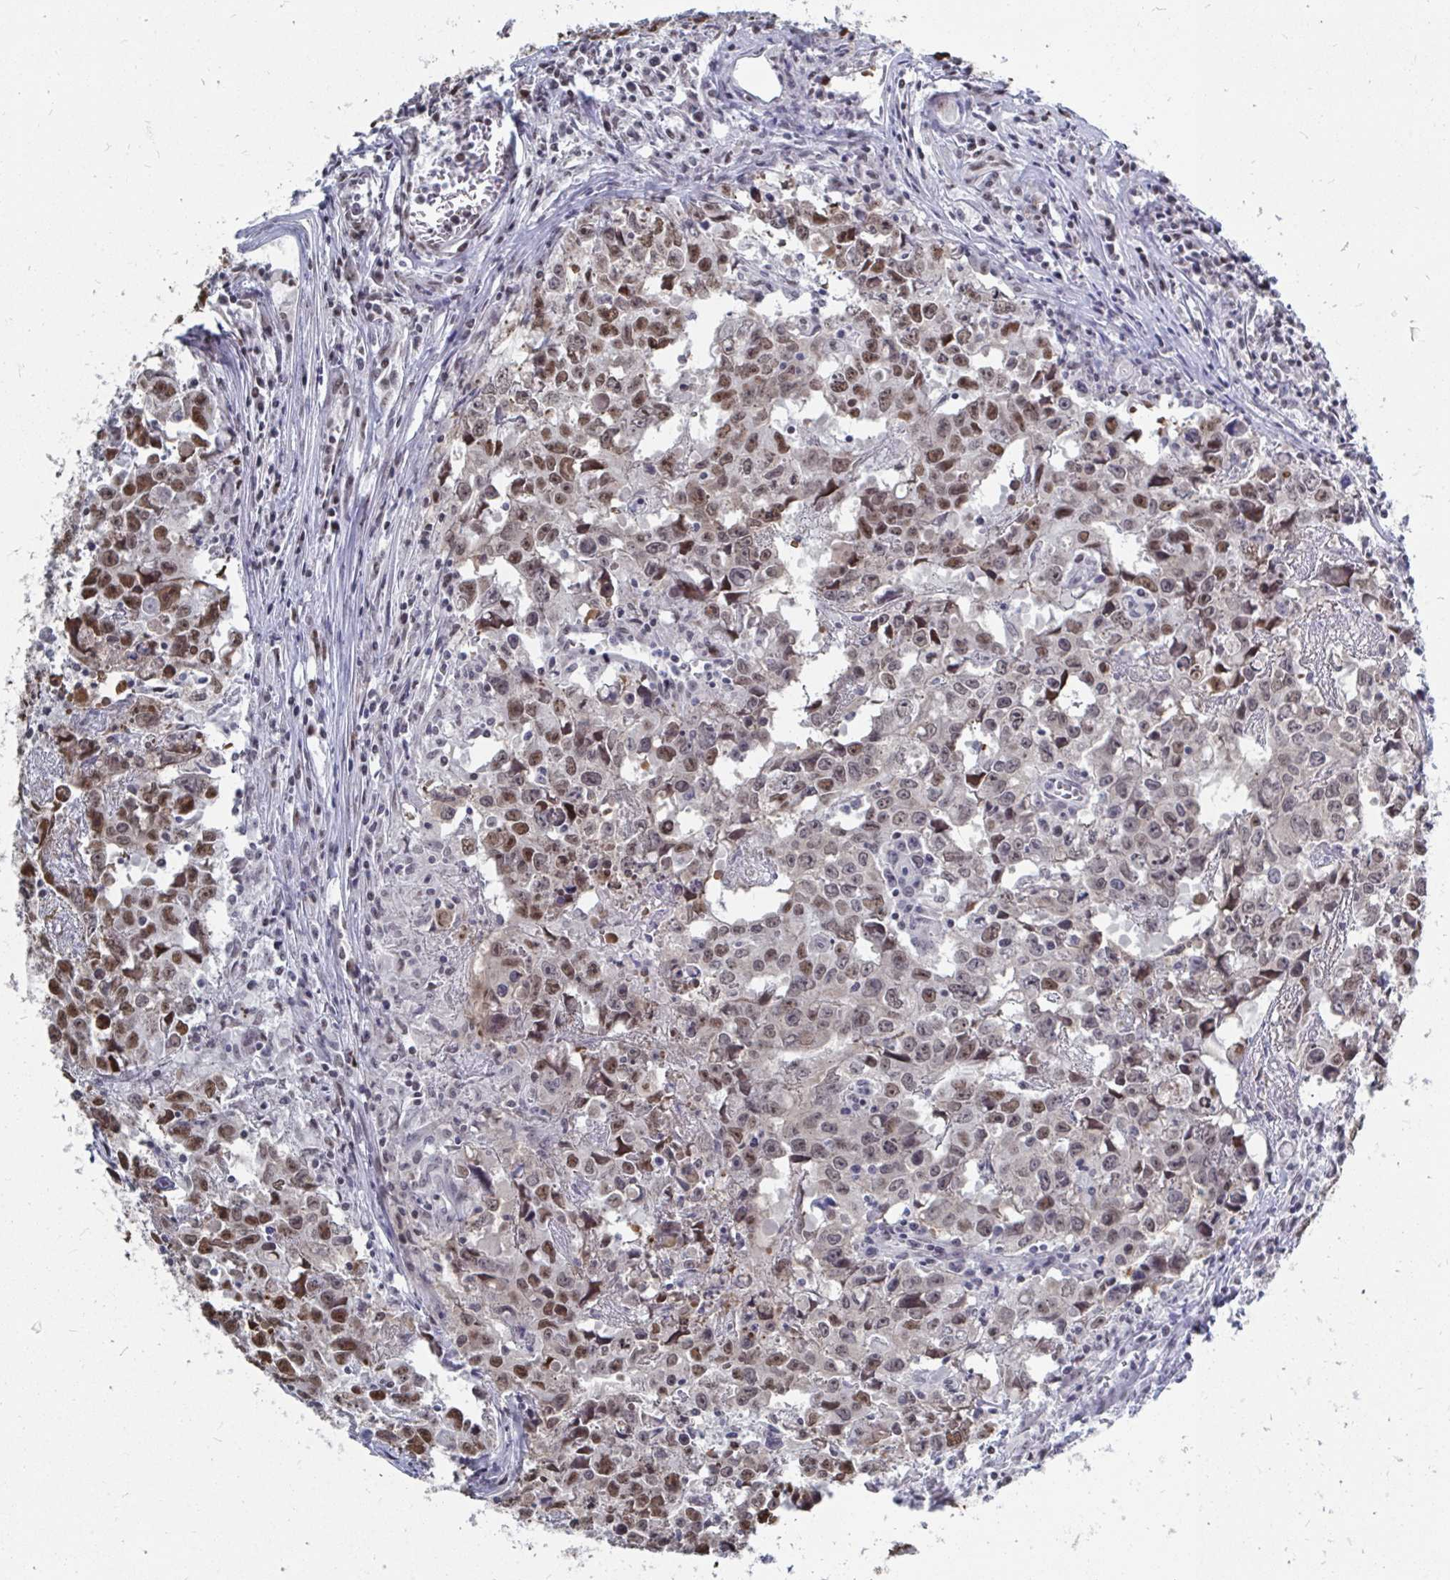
{"staining": {"intensity": "moderate", "quantity": ">75%", "location": "nuclear"}, "tissue": "testis cancer", "cell_type": "Tumor cells", "image_type": "cancer", "snomed": [{"axis": "morphology", "description": "Carcinoma, Embryonal, NOS"}, {"axis": "topography", "description": "Testis"}], "caption": "Embryonal carcinoma (testis) stained with a protein marker reveals moderate staining in tumor cells.", "gene": "TRIP12", "patient": {"sex": "male", "age": 22}}